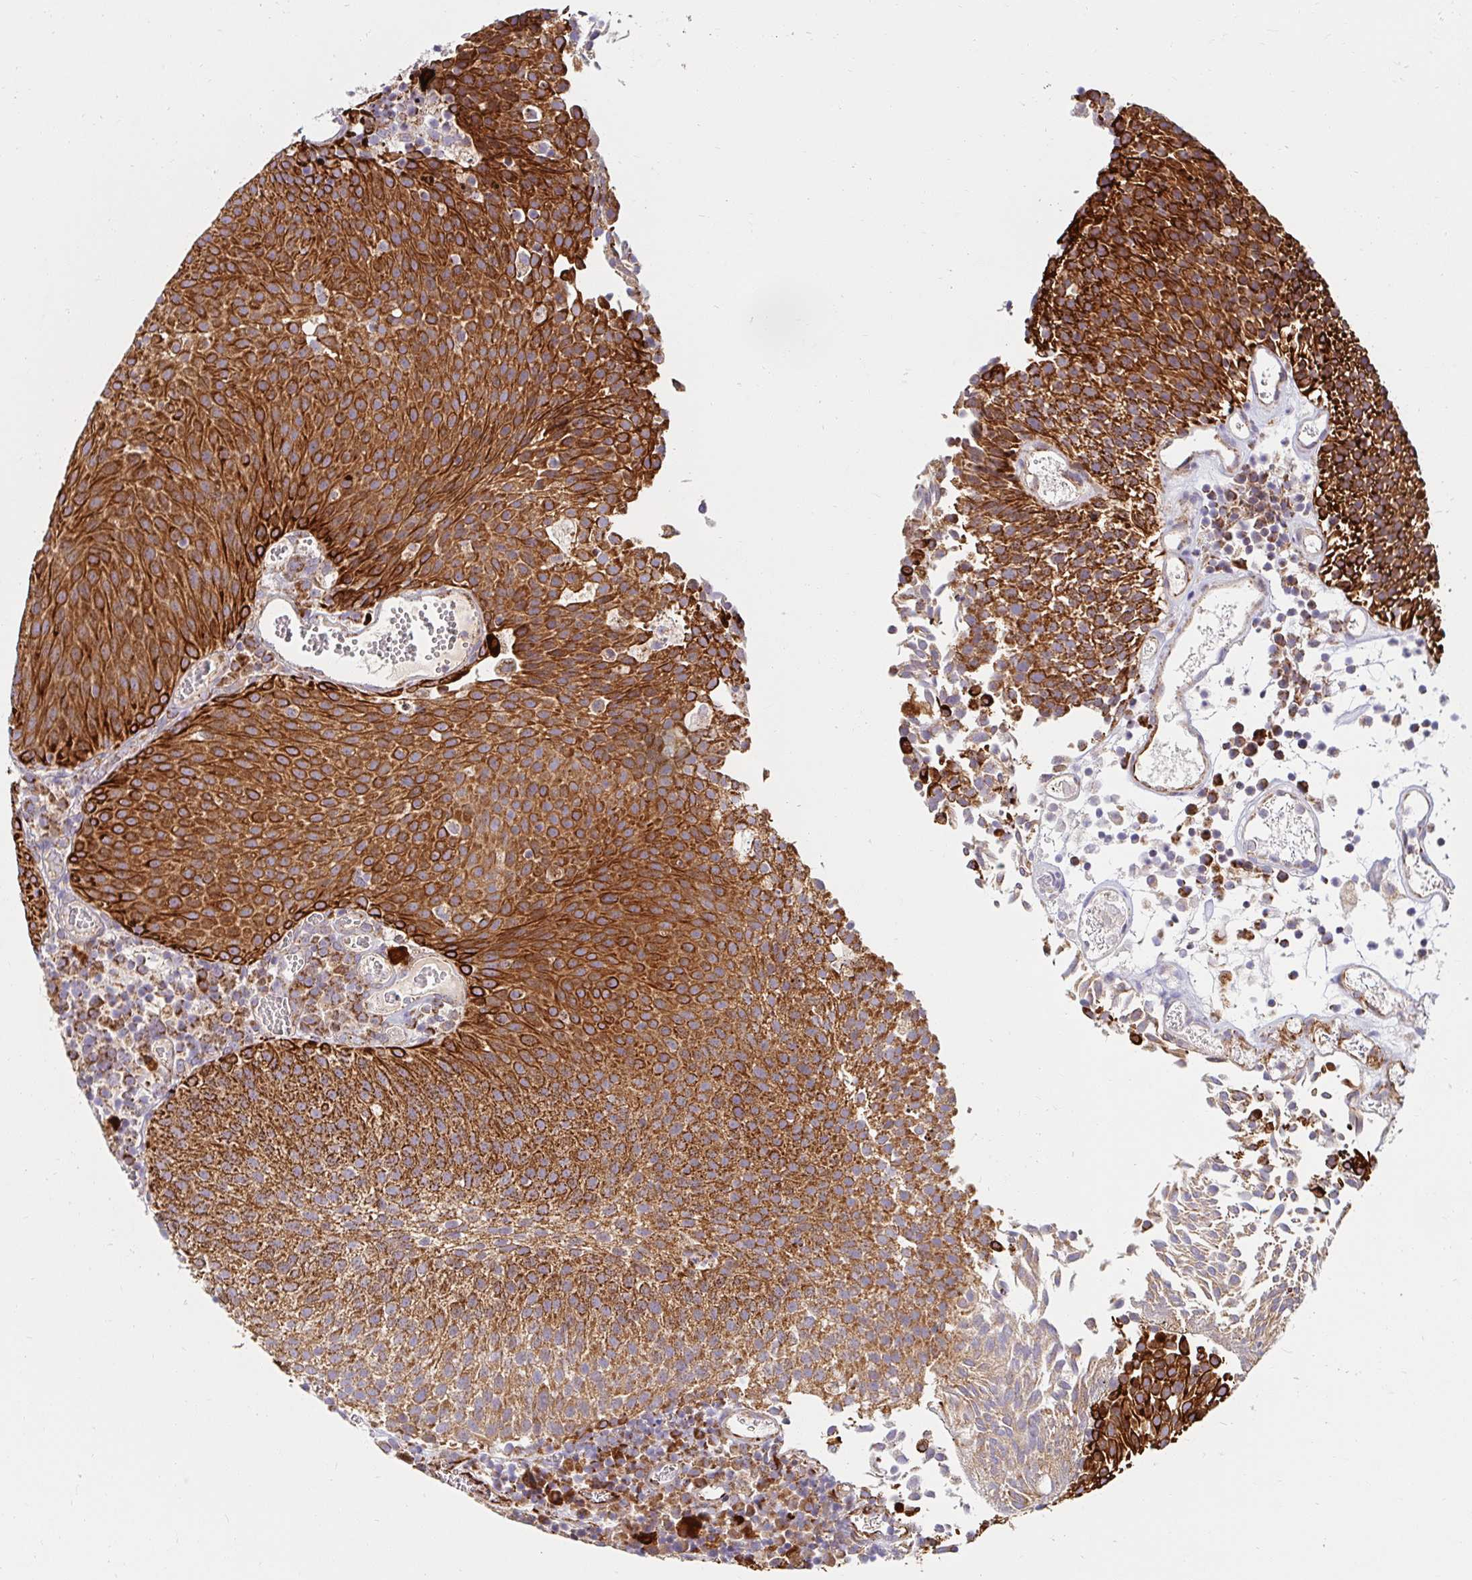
{"staining": {"intensity": "strong", "quantity": ">75%", "location": "cytoplasmic/membranous"}, "tissue": "urothelial cancer", "cell_type": "Tumor cells", "image_type": "cancer", "snomed": [{"axis": "morphology", "description": "Urothelial carcinoma, Low grade"}, {"axis": "topography", "description": "Urinary bladder"}], "caption": "Protein analysis of low-grade urothelial carcinoma tissue displays strong cytoplasmic/membranous staining in approximately >75% of tumor cells.", "gene": "SKP2", "patient": {"sex": "female", "age": 79}}